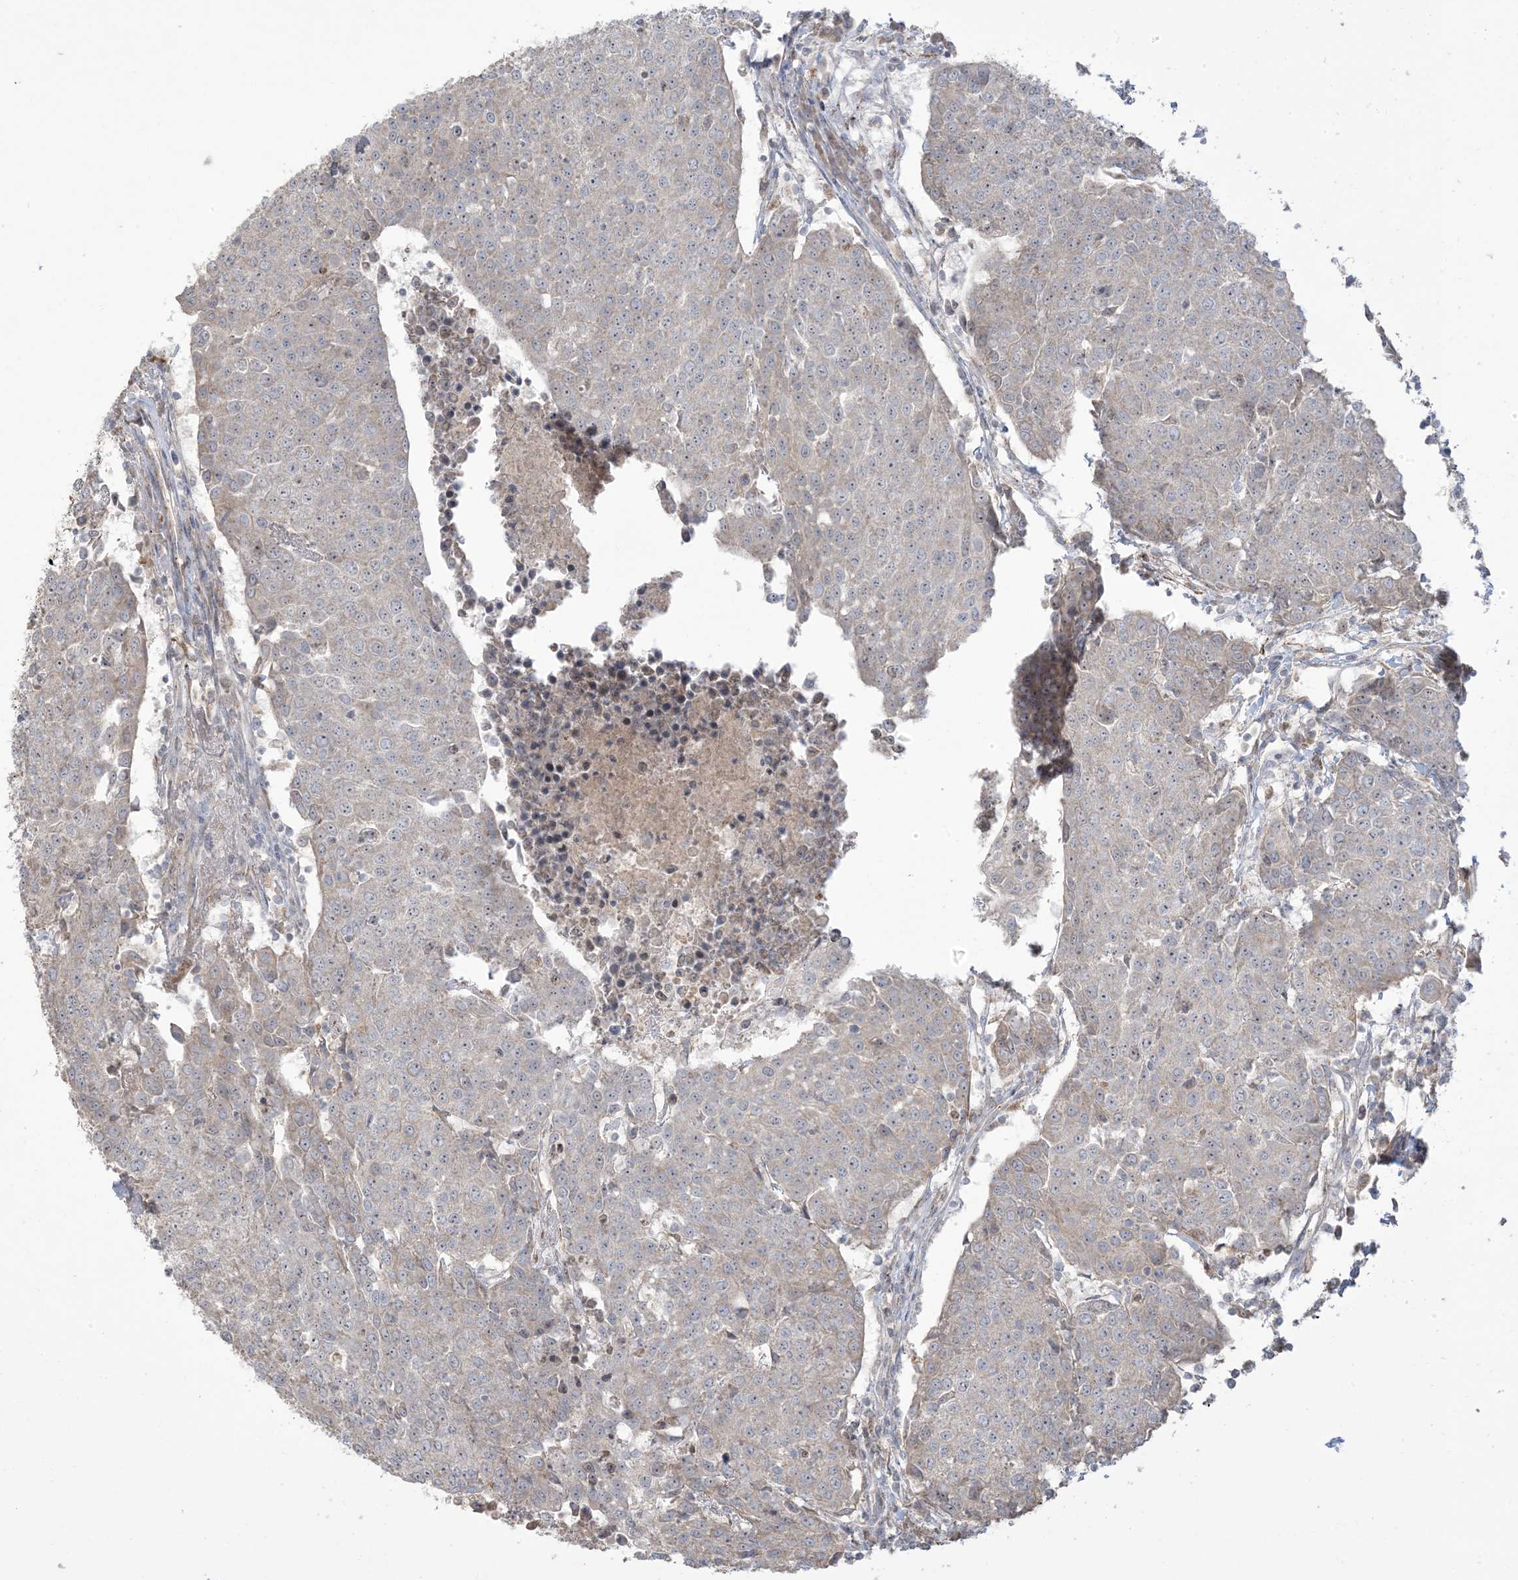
{"staining": {"intensity": "weak", "quantity": "<25%", "location": "nuclear"}, "tissue": "urothelial cancer", "cell_type": "Tumor cells", "image_type": "cancer", "snomed": [{"axis": "morphology", "description": "Urothelial carcinoma, High grade"}, {"axis": "topography", "description": "Urinary bladder"}], "caption": "The histopathology image reveals no significant staining in tumor cells of urothelial carcinoma (high-grade).", "gene": "KLHL18", "patient": {"sex": "female", "age": 85}}